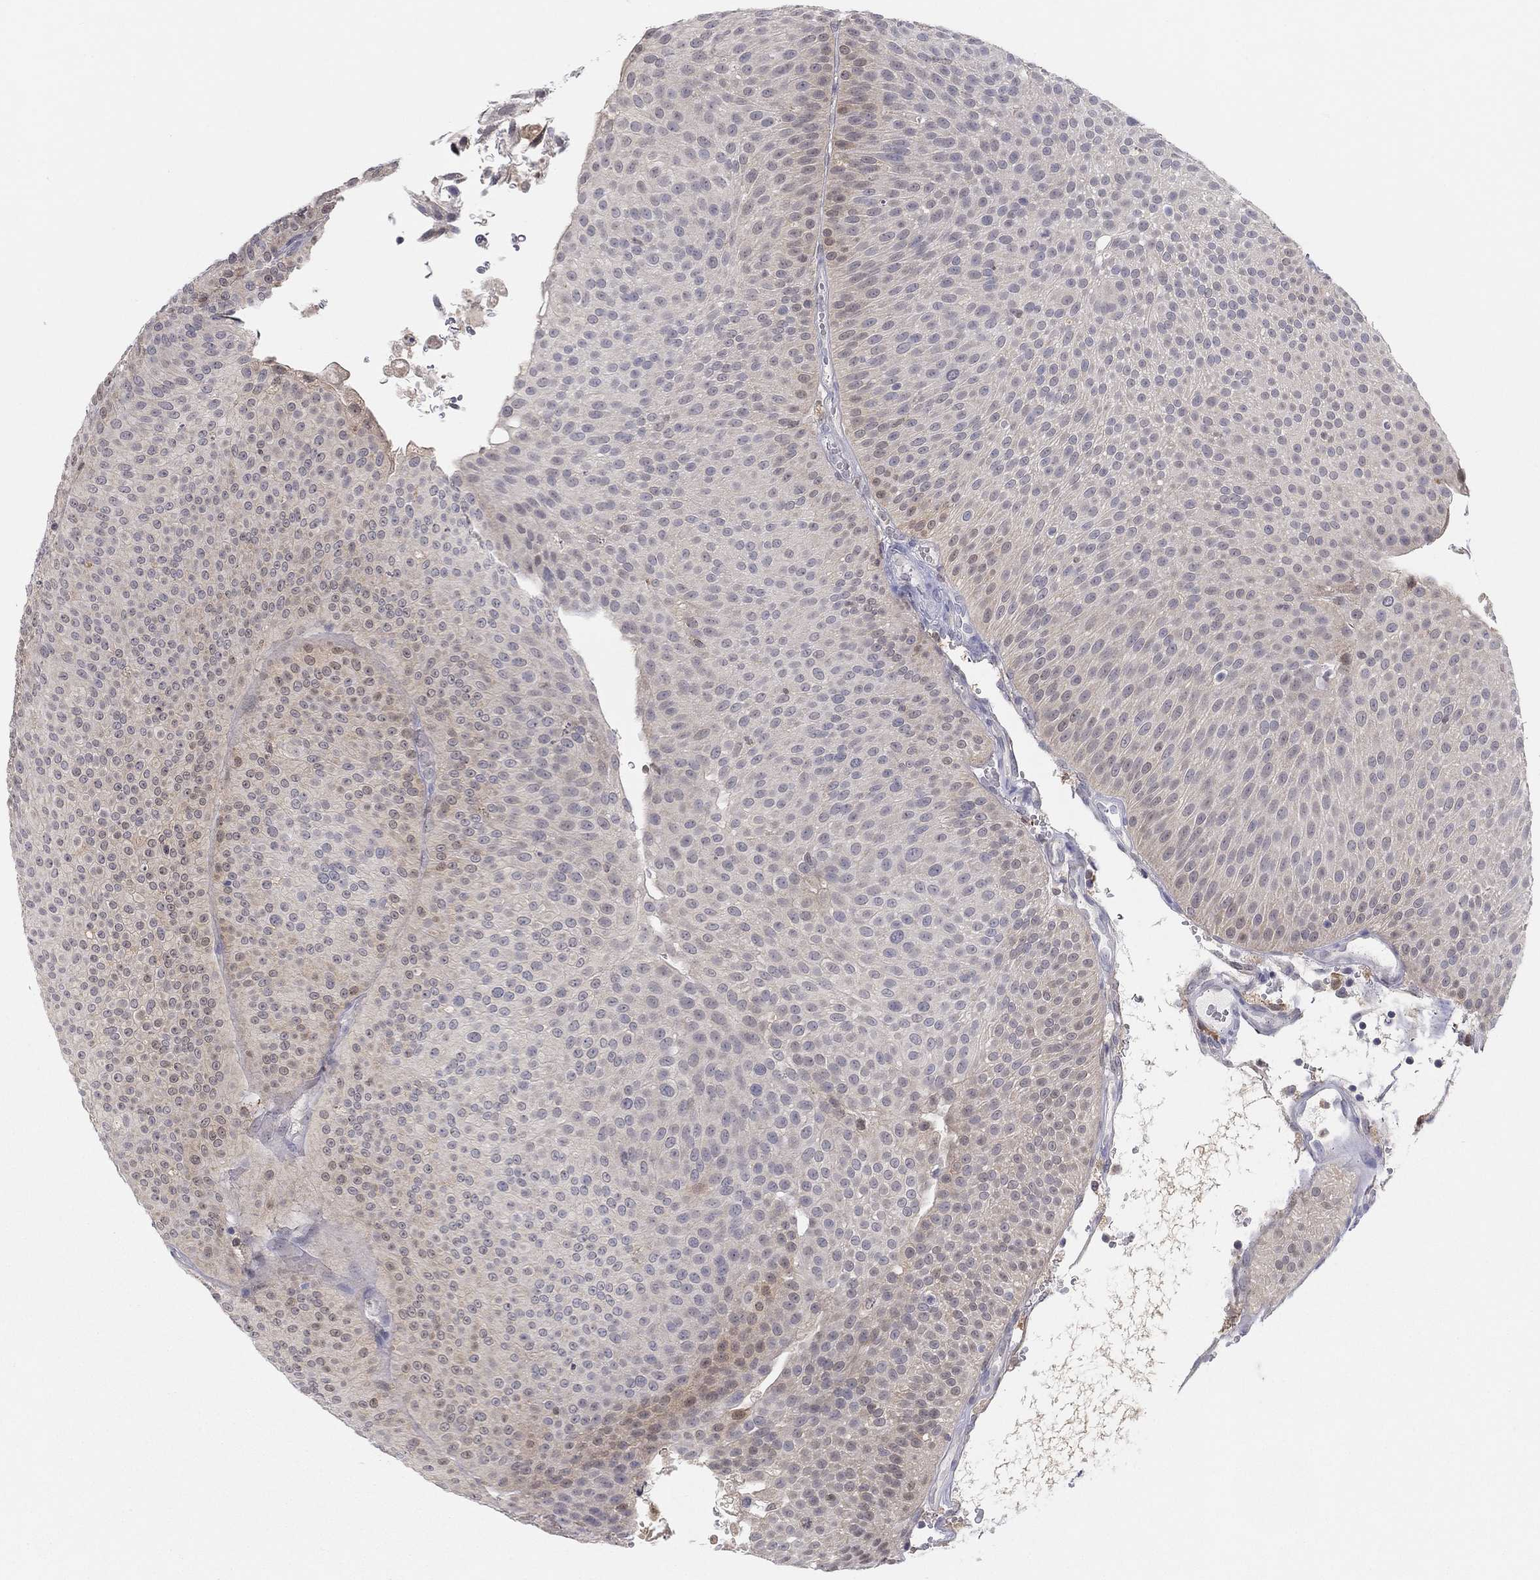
{"staining": {"intensity": "weak", "quantity": "<25%", "location": "cytoplasmic/membranous"}, "tissue": "urothelial cancer", "cell_type": "Tumor cells", "image_type": "cancer", "snomed": [{"axis": "morphology", "description": "Urothelial carcinoma, Low grade"}, {"axis": "topography", "description": "Urinary bladder"}], "caption": "A high-resolution histopathology image shows IHC staining of low-grade urothelial carcinoma, which reveals no significant expression in tumor cells.", "gene": "PDXK", "patient": {"sex": "male", "age": 65}}